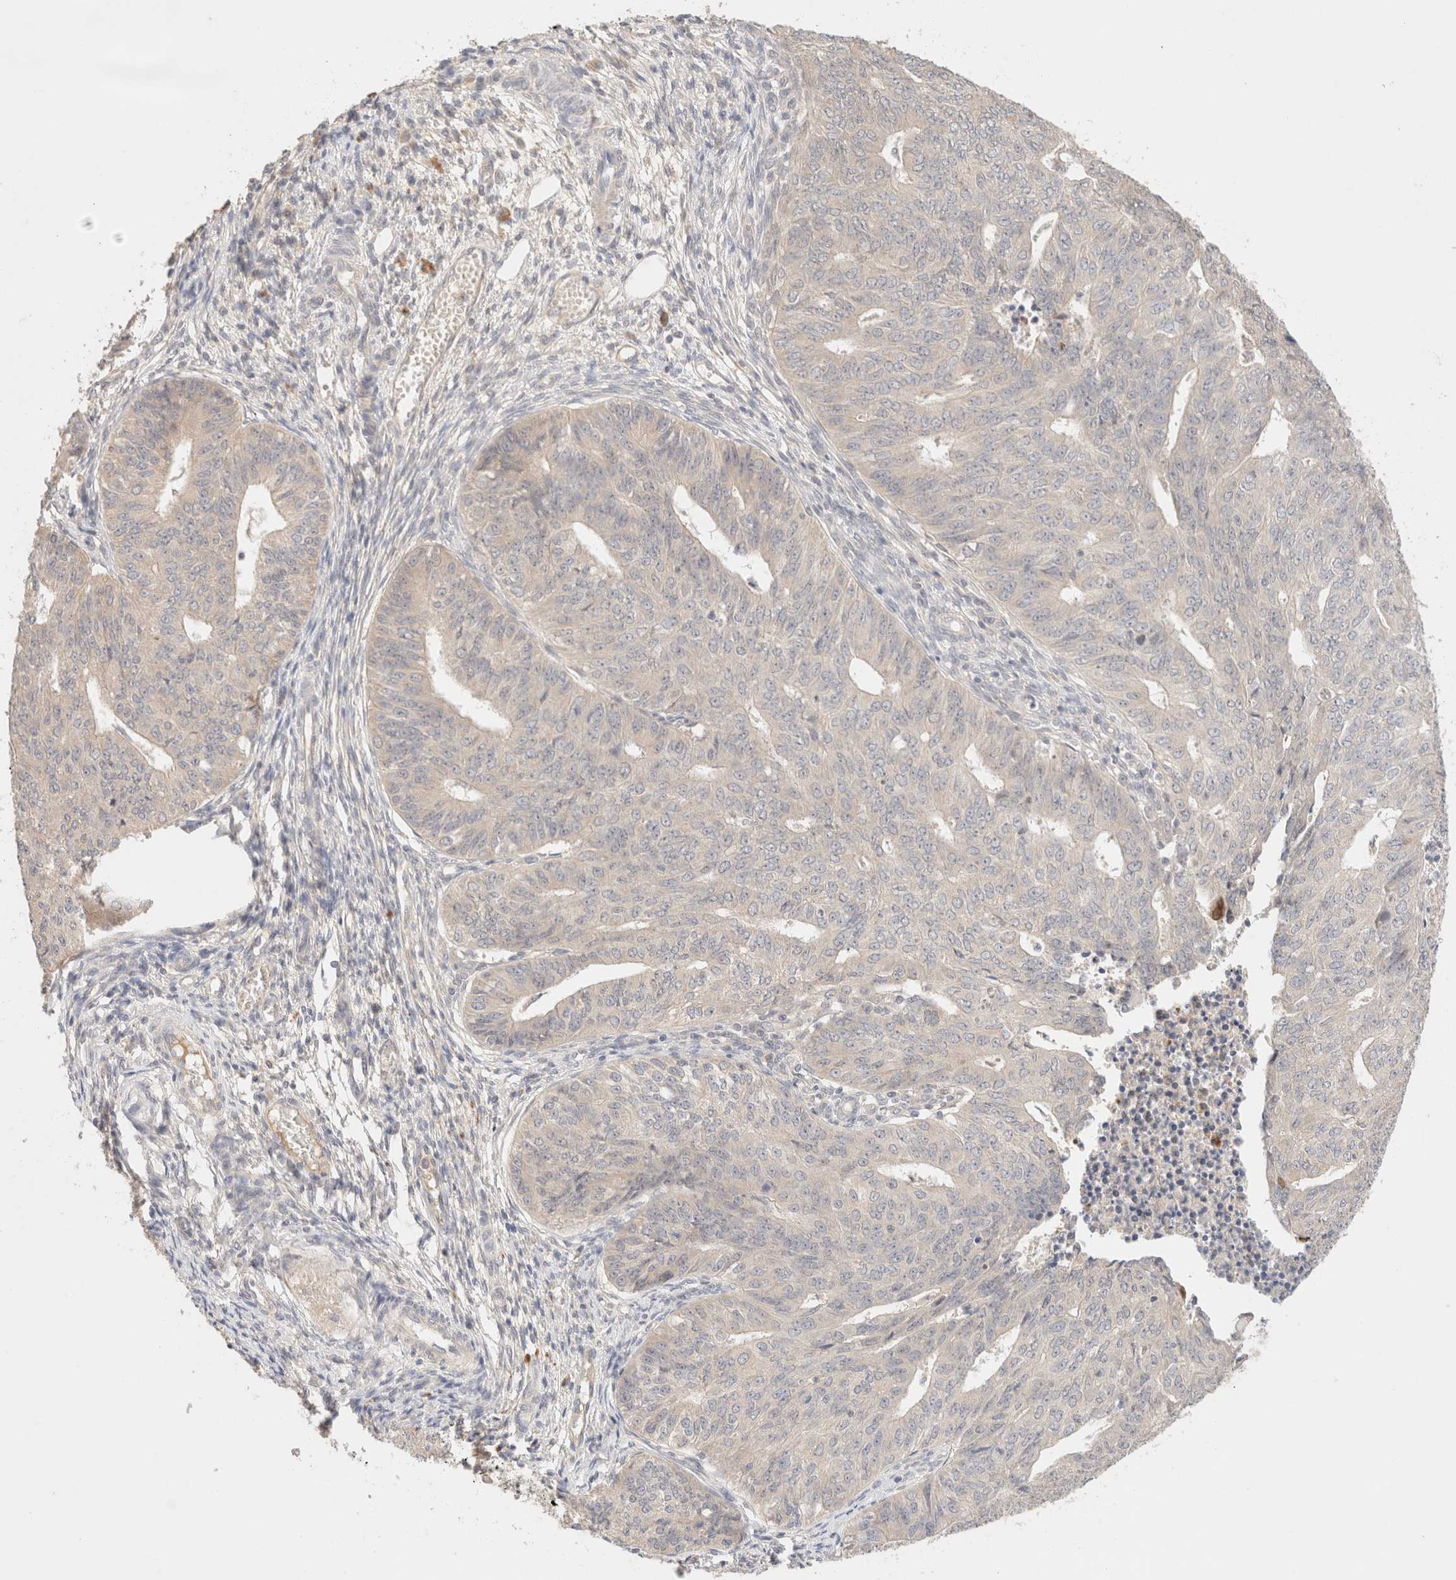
{"staining": {"intensity": "negative", "quantity": "none", "location": "none"}, "tissue": "endometrial cancer", "cell_type": "Tumor cells", "image_type": "cancer", "snomed": [{"axis": "morphology", "description": "Adenocarcinoma, NOS"}, {"axis": "topography", "description": "Endometrium"}], "caption": "DAB immunohistochemical staining of human endometrial cancer exhibits no significant expression in tumor cells.", "gene": "SARM1", "patient": {"sex": "female", "age": 32}}